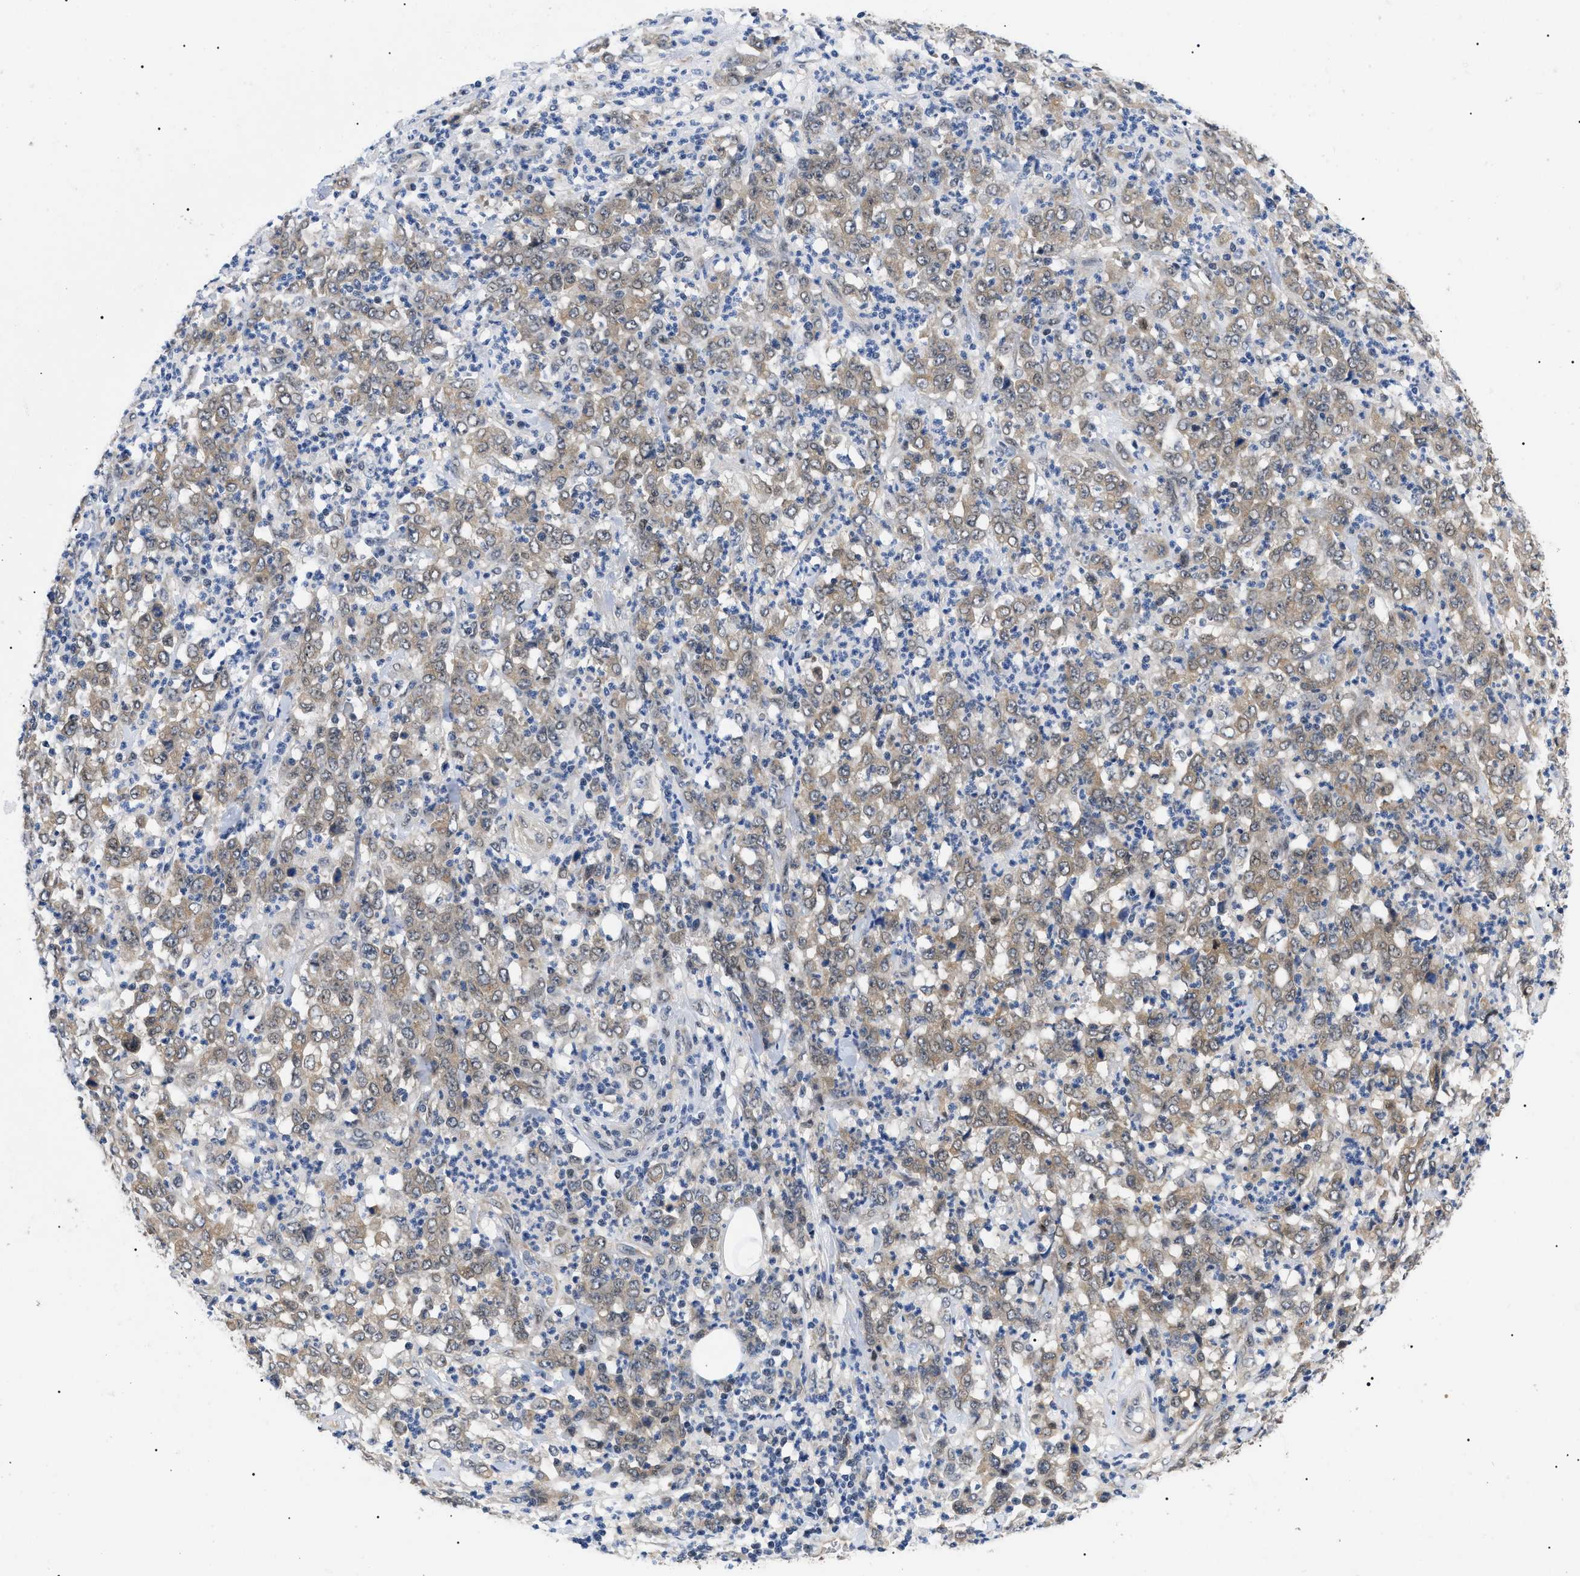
{"staining": {"intensity": "weak", "quantity": ">75%", "location": "cytoplasmic/membranous"}, "tissue": "stomach cancer", "cell_type": "Tumor cells", "image_type": "cancer", "snomed": [{"axis": "morphology", "description": "Adenocarcinoma, NOS"}, {"axis": "topography", "description": "Stomach, lower"}], "caption": "Tumor cells reveal weak cytoplasmic/membranous expression in about >75% of cells in stomach cancer.", "gene": "GARRE1", "patient": {"sex": "female", "age": 71}}